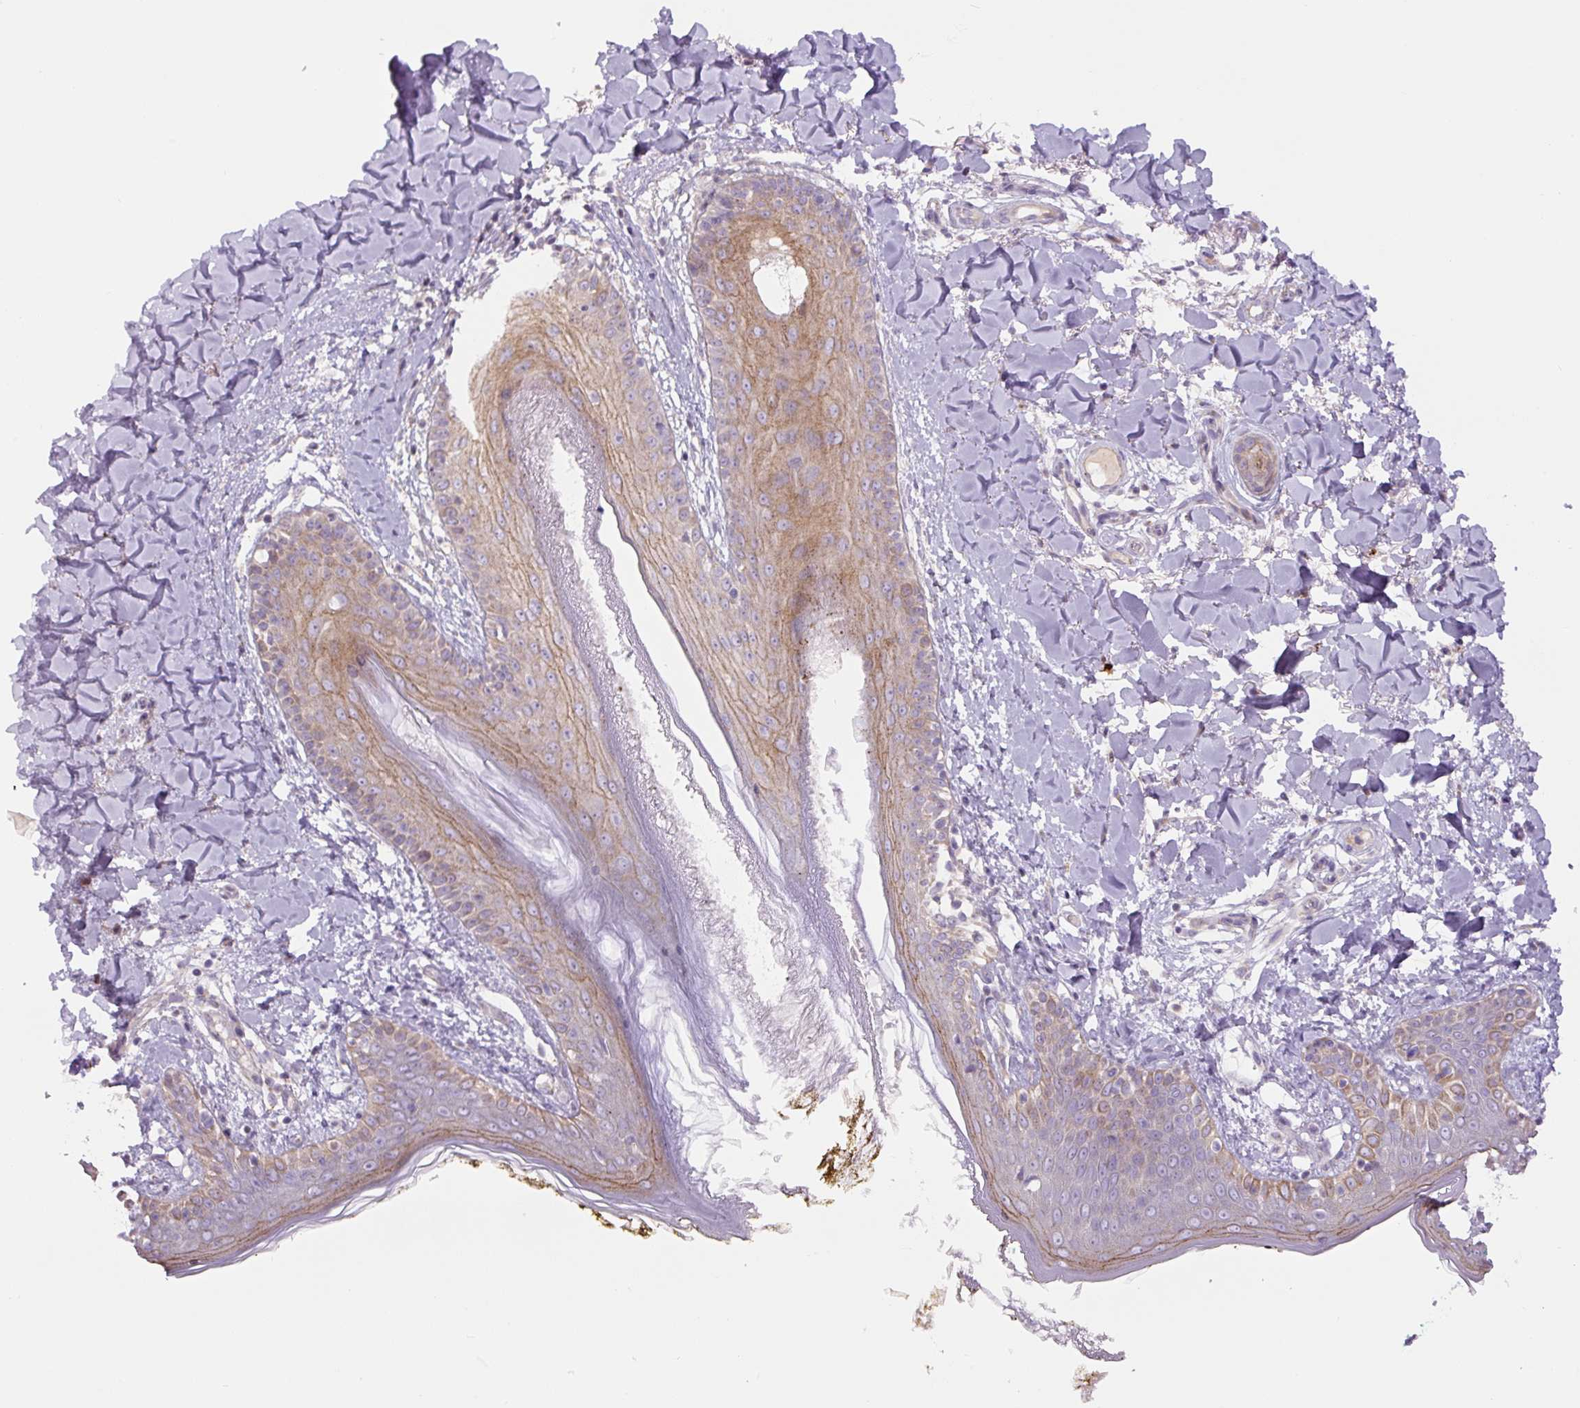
{"staining": {"intensity": "moderate", "quantity": "<25%", "location": "cytoplasmic/membranous"}, "tissue": "skin", "cell_type": "Fibroblasts", "image_type": "normal", "snomed": [{"axis": "morphology", "description": "Normal tissue, NOS"}, {"axis": "topography", "description": "Skin"}], "caption": "Brown immunohistochemical staining in unremarkable human skin displays moderate cytoplasmic/membranous positivity in approximately <25% of fibroblasts. (DAB IHC, brown staining for protein, blue staining for nuclei).", "gene": "CCNI2", "patient": {"sex": "female", "age": 34}}